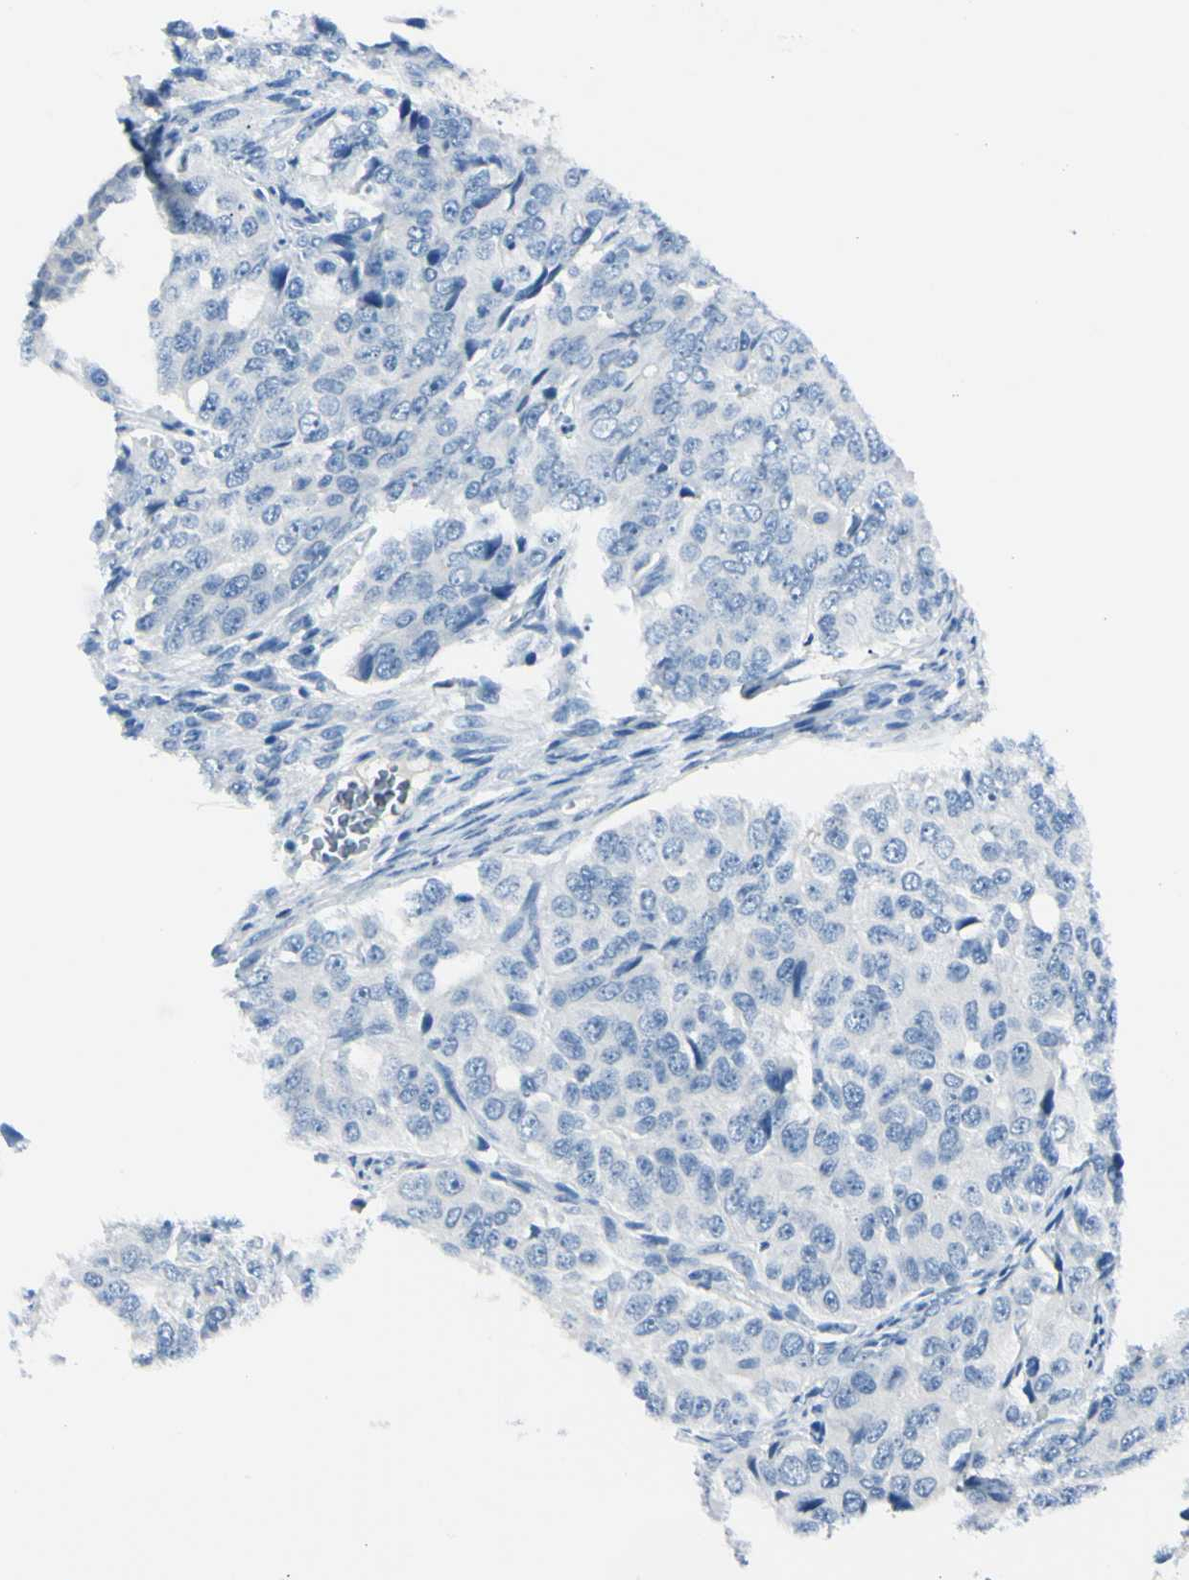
{"staining": {"intensity": "negative", "quantity": "none", "location": "none"}, "tissue": "ovarian cancer", "cell_type": "Tumor cells", "image_type": "cancer", "snomed": [{"axis": "morphology", "description": "Carcinoma, endometroid"}, {"axis": "topography", "description": "Ovary"}], "caption": "Immunohistochemical staining of human endometroid carcinoma (ovarian) displays no significant expression in tumor cells.", "gene": "FOLH1", "patient": {"sex": "female", "age": 51}}